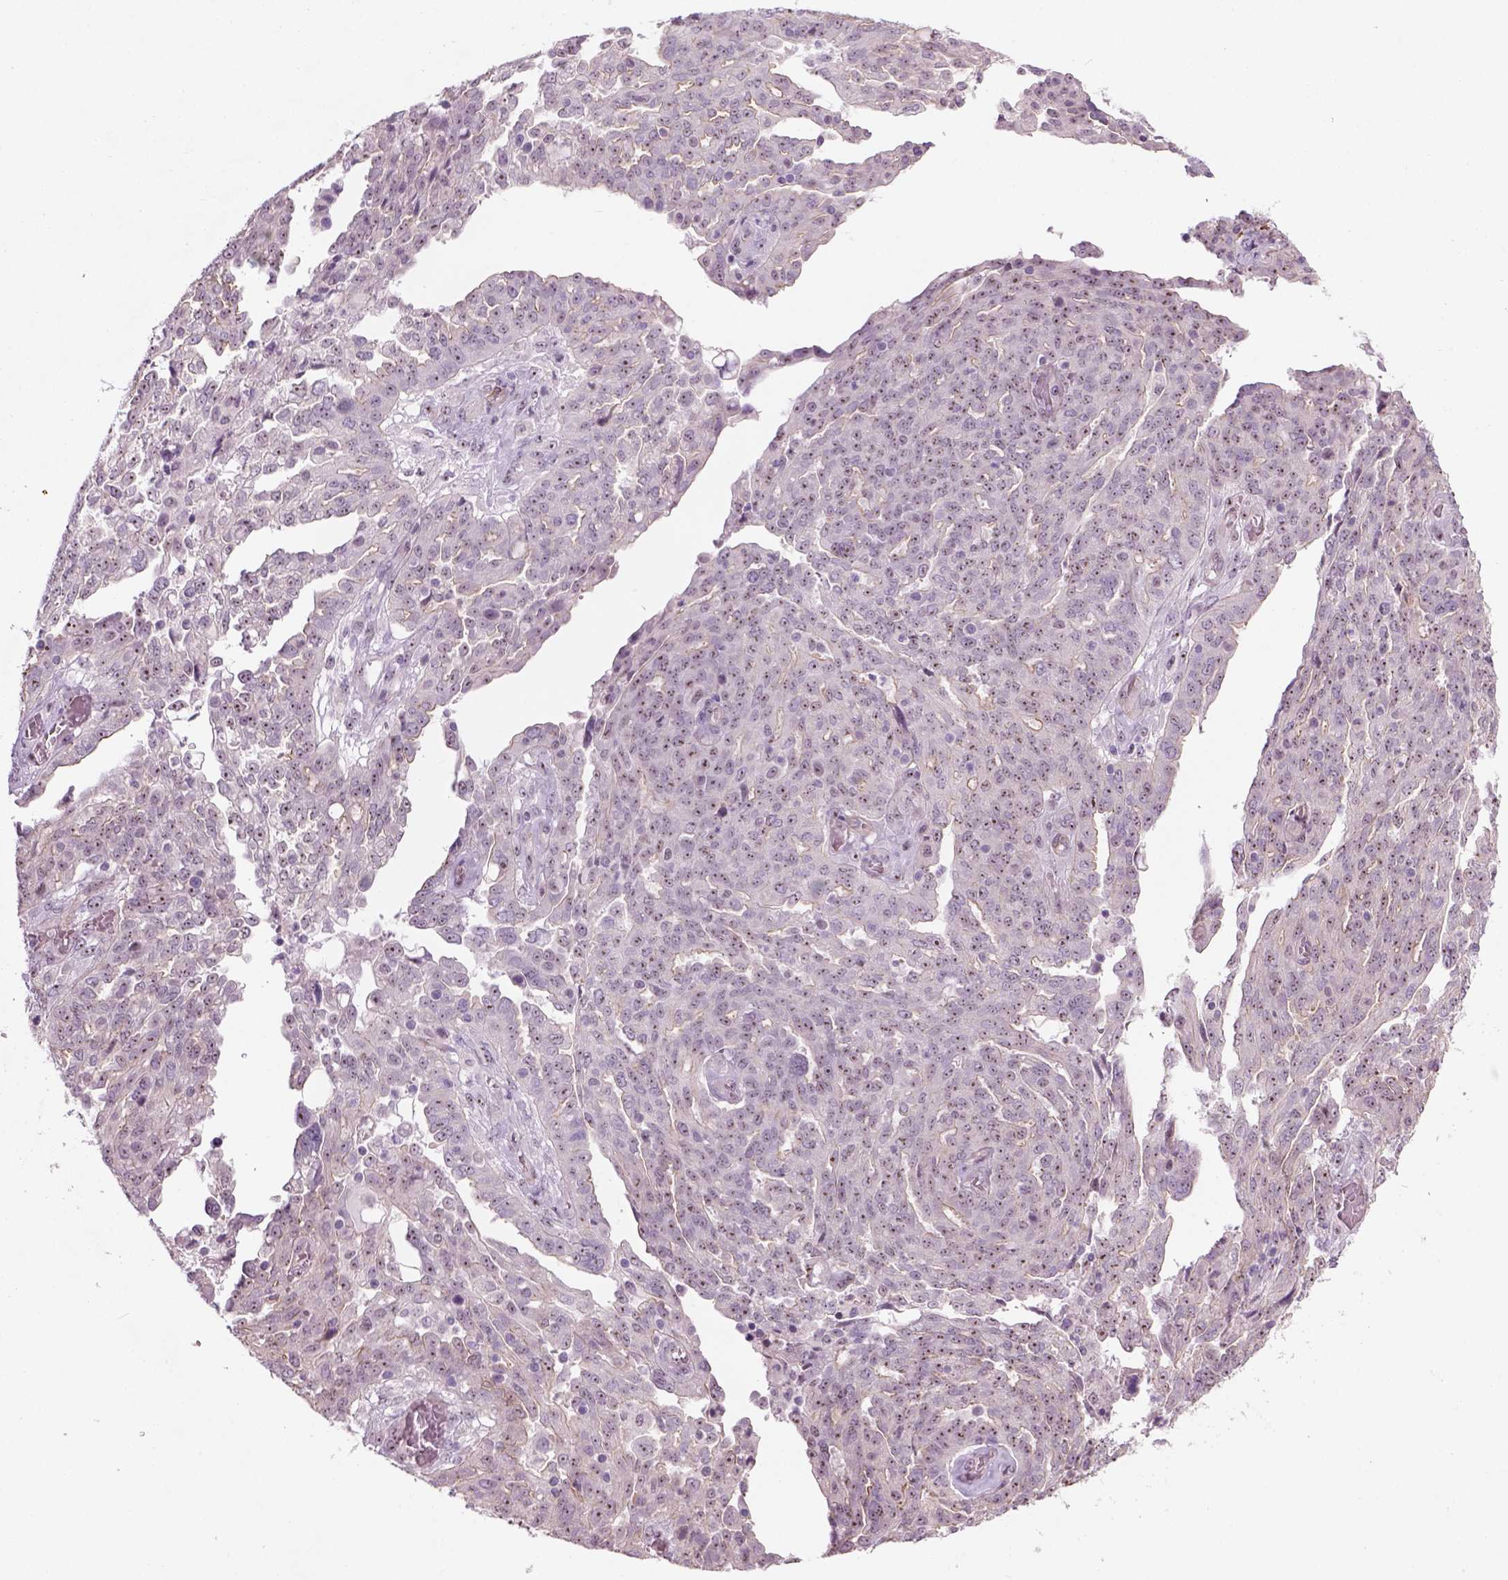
{"staining": {"intensity": "moderate", "quantity": ">75%", "location": "nuclear"}, "tissue": "ovarian cancer", "cell_type": "Tumor cells", "image_type": "cancer", "snomed": [{"axis": "morphology", "description": "Cystadenocarcinoma, serous, NOS"}, {"axis": "topography", "description": "Ovary"}], "caption": "Immunohistochemistry (DAB) staining of human ovarian cancer shows moderate nuclear protein positivity in approximately >75% of tumor cells.", "gene": "RRS1", "patient": {"sex": "female", "age": 67}}